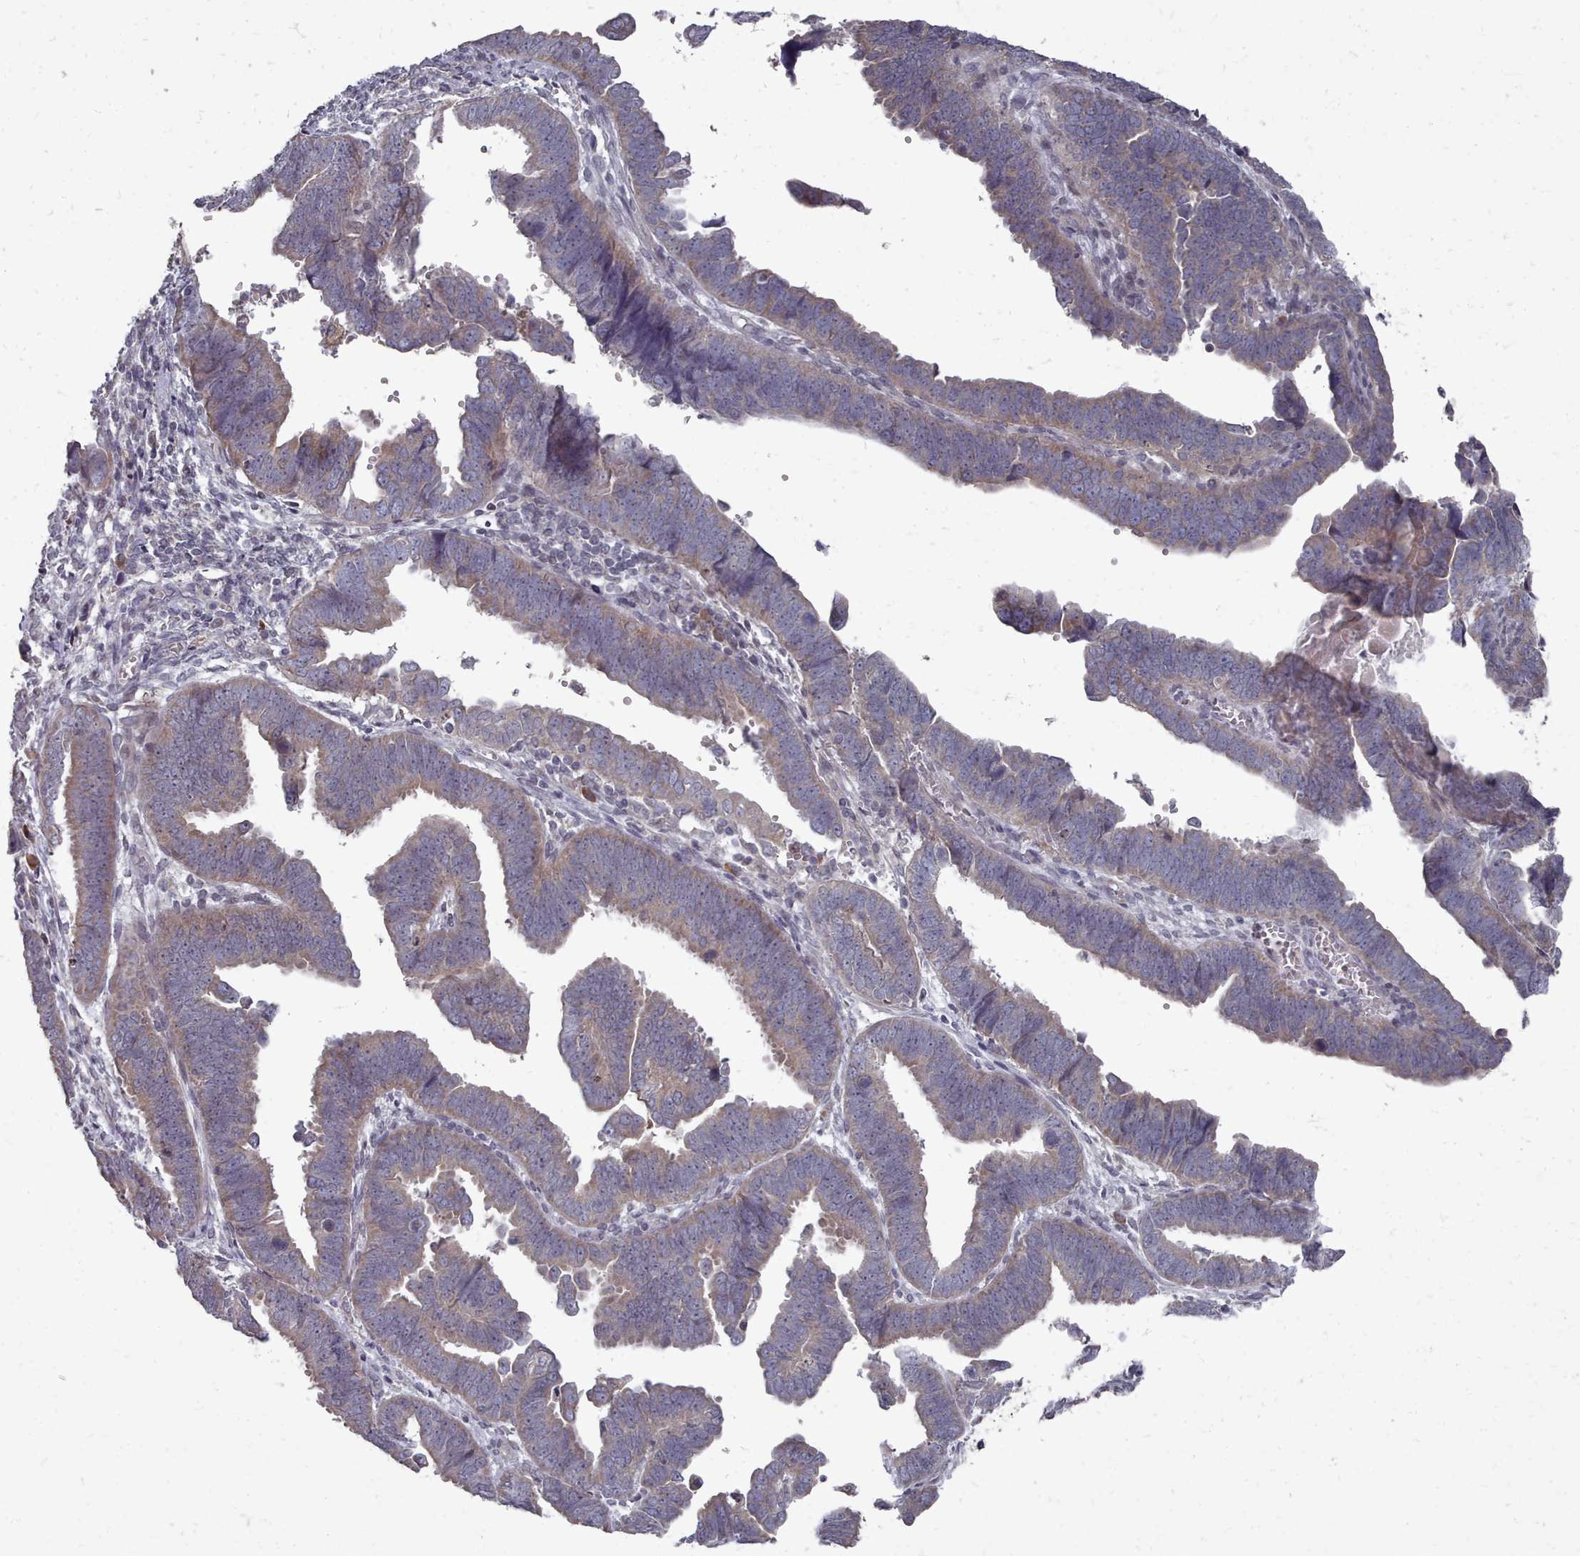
{"staining": {"intensity": "weak", "quantity": "25%-75%", "location": "cytoplasmic/membranous"}, "tissue": "endometrial cancer", "cell_type": "Tumor cells", "image_type": "cancer", "snomed": [{"axis": "morphology", "description": "Adenocarcinoma, NOS"}, {"axis": "topography", "description": "Endometrium"}], "caption": "This micrograph reveals immunohistochemistry staining of adenocarcinoma (endometrial), with low weak cytoplasmic/membranous staining in about 25%-75% of tumor cells.", "gene": "ACKR3", "patient": {"sex": "female", "age": 75}}